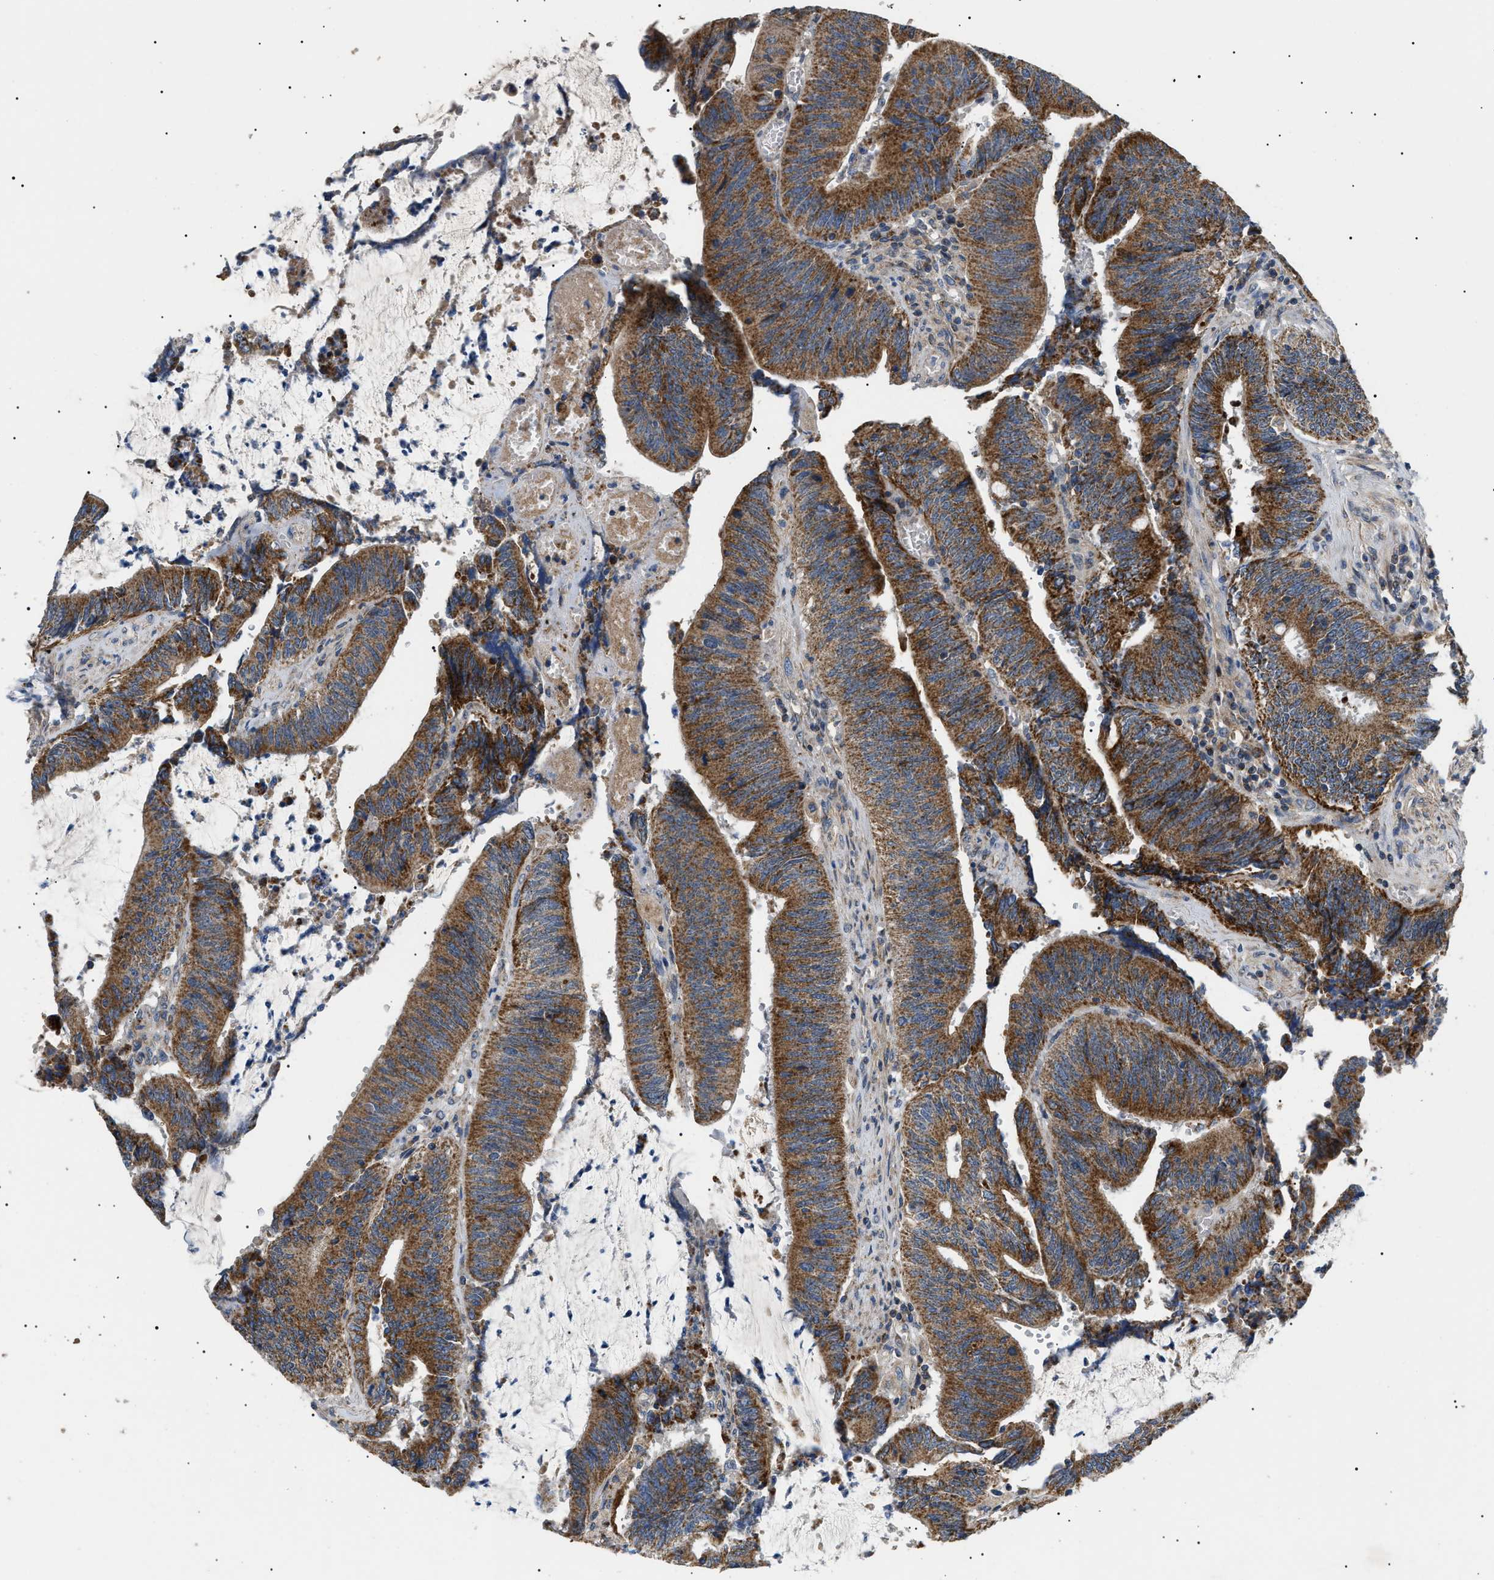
{"staining": {"intensity": "moderate", "quantity": ">75%", "location": "cytoplasmic/membranous"}, "tissue": "colorectal cancer", "cell_type": "Tumor cells", "image_type": "cancer", "snomed": [{"axis": "morphology", "description": "Normal tissue, NOS"}, {"axis": "morphology", "description": "Adenocarcinoma, NOS"}, {"axis": "topography", "description": "Rectum"}], "caption": "Immunohistochemistry (DAB) staining of adenocarcinoma (colorectal) reveals moderate cytoplasmic/membranous protein staining in about >75% of tumor cells.", "gene": "TOMM6", "patient": {"sex": "female", "age": 66}}